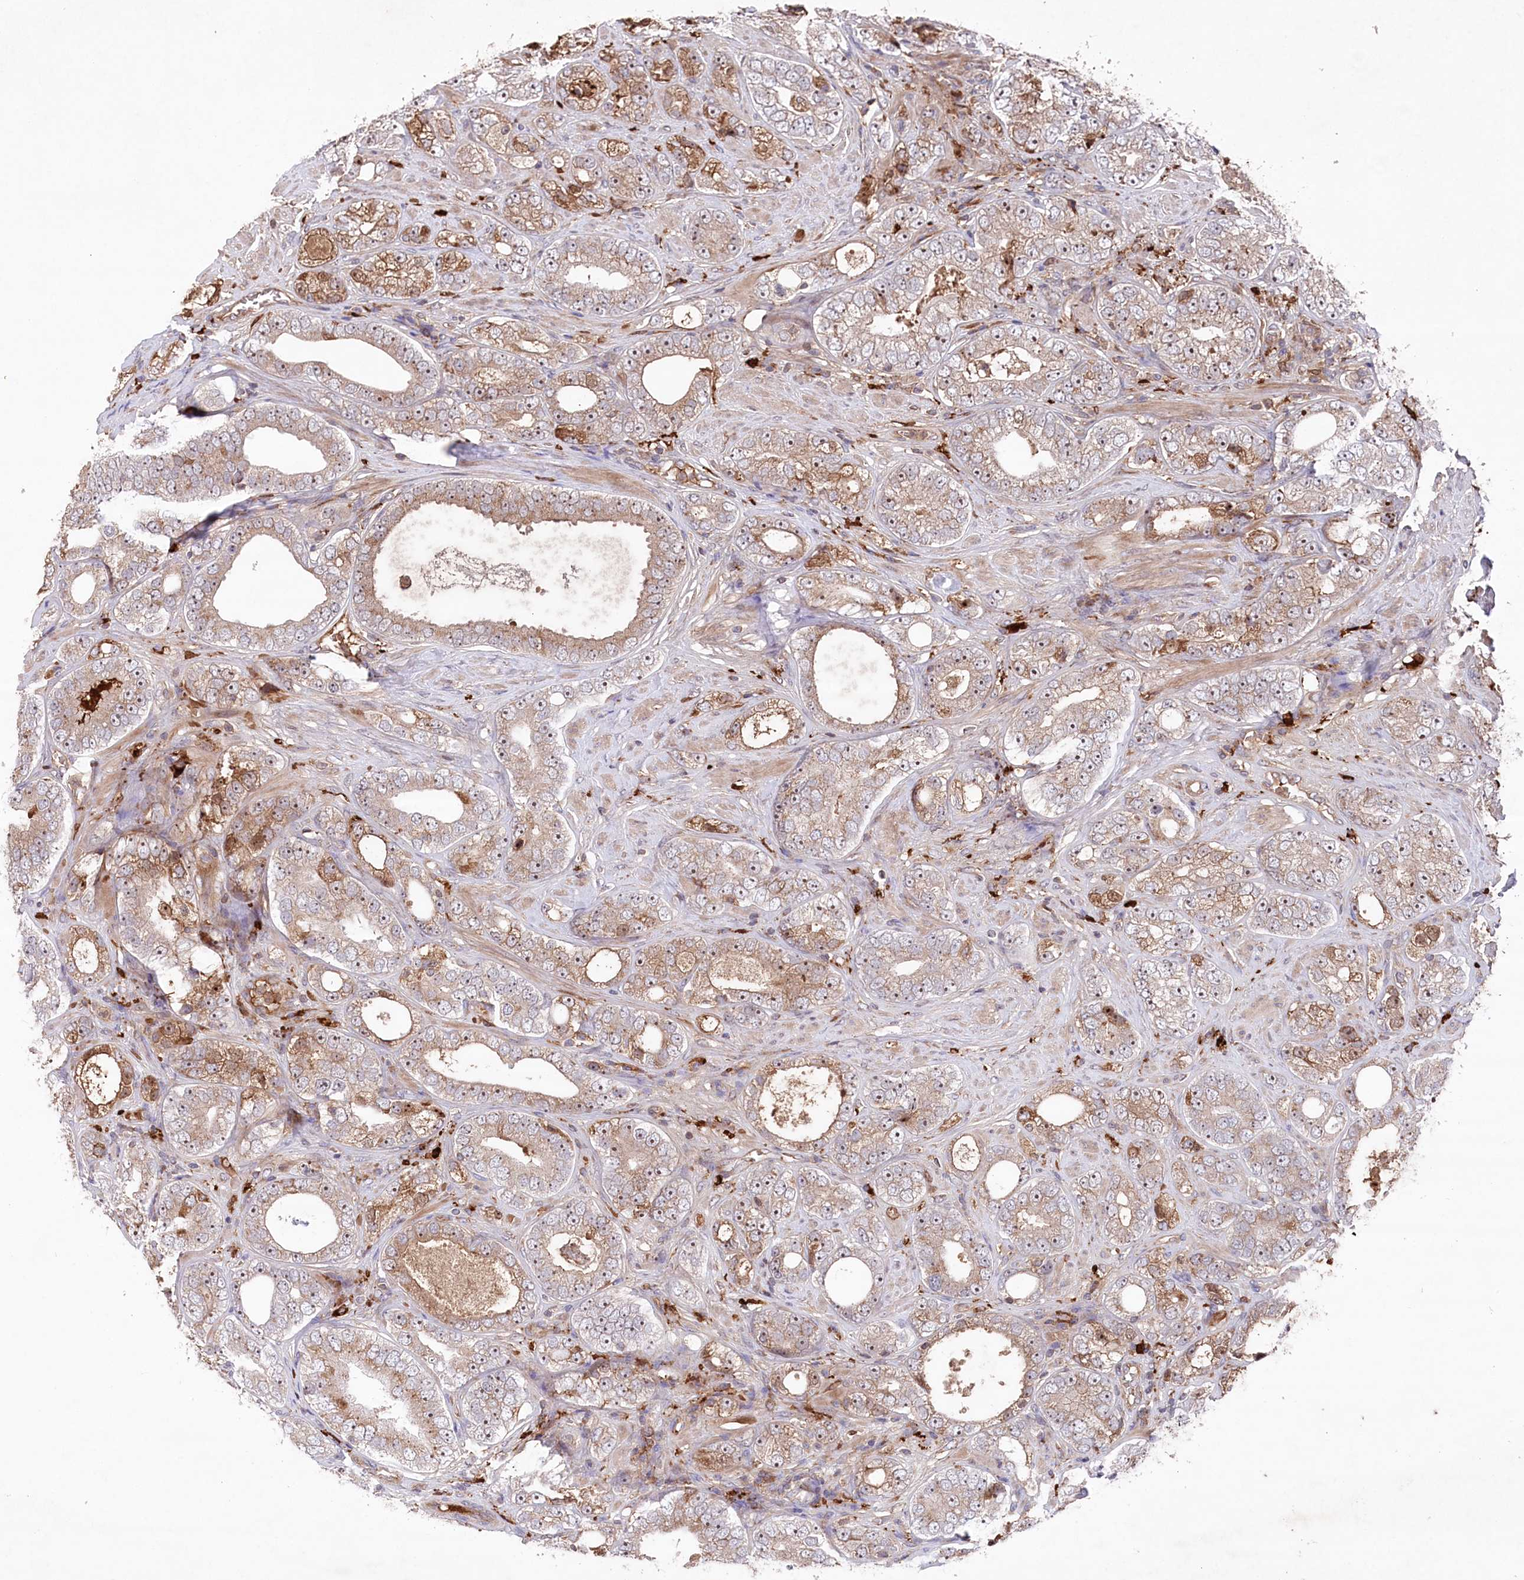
{"staining": {"intensity": "moderate", "quantity": ">75%", "location": "cytoplasmic/membranous,nuclear"}, "tissue": "prostate cancer", "cell_type": "Tumor cells", "image_type": "cancer", "snomed": [{"axis": "morphology", "description": "Adenocarcinoma, High grade"}, {"axis": "topography", "description": "Prostate"}], "caption": "Brown immunohistochemical staining in human adenocarcinoma (high-grade) (prostate) exhibits moderate cytoplasmic/membranous and nuclear staining in approximately >75% of tumor cells.", "gene": "PPP1R21", "patient": {"sex": "male", "age": 56}}